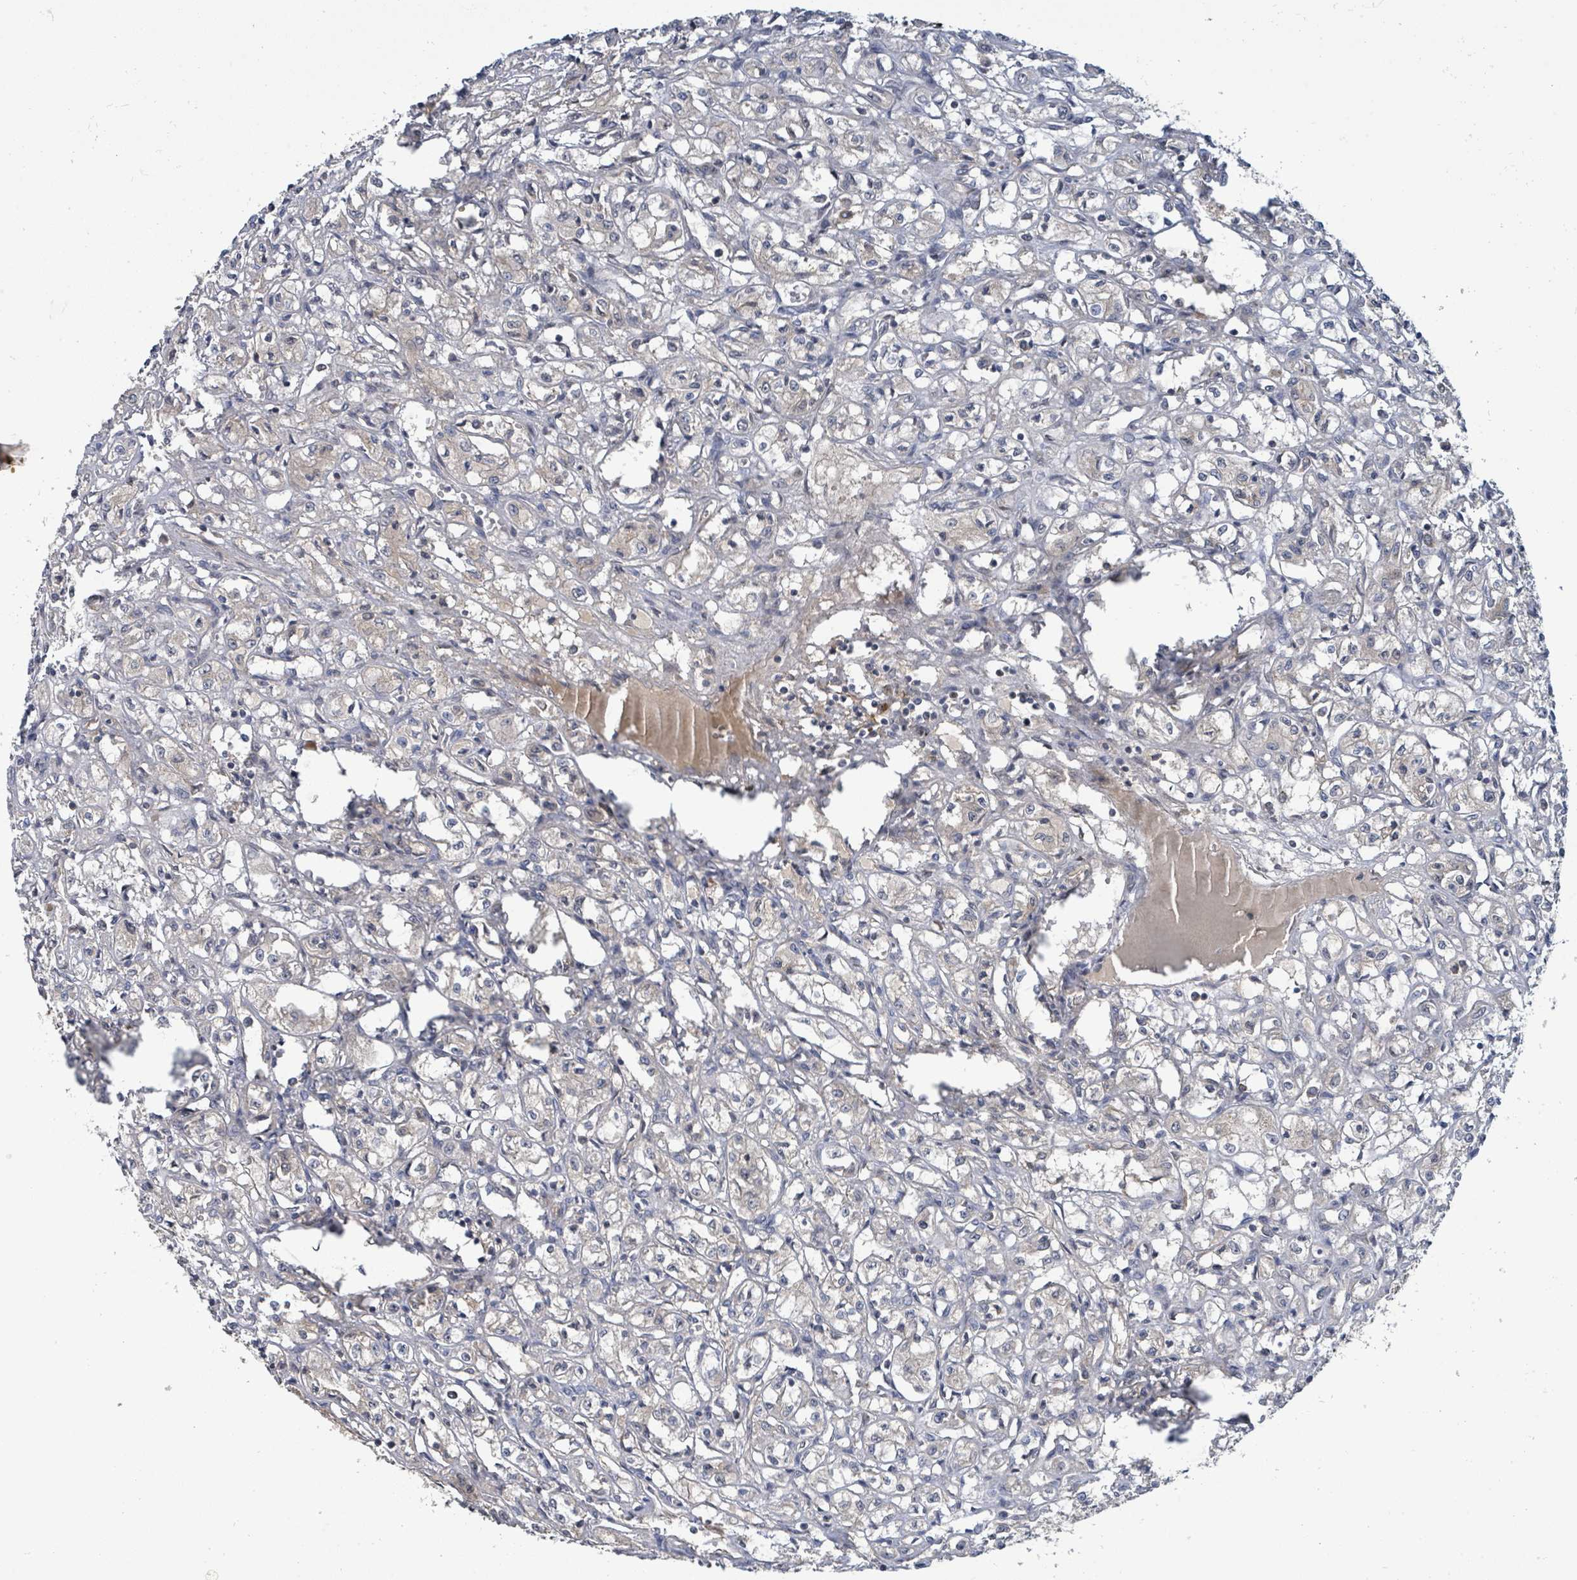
{"staining": {"intensity": "negative", "quantity": "none", "location": "none"}, "tissue": "renal cancer", "cell_type": "Tumor cells", "image_type": "cancer", "snomed": [{"axis": "morphology", "description": "Adenocarcinoma, NOS"}, {"axis": "topography", "description": "Kidney"}], "caption": "Tumor cells show no significant expression in adenocarcinoma (renal).", "gene": "CCDC121", "patient": {"sex": "male", "age": 56}}